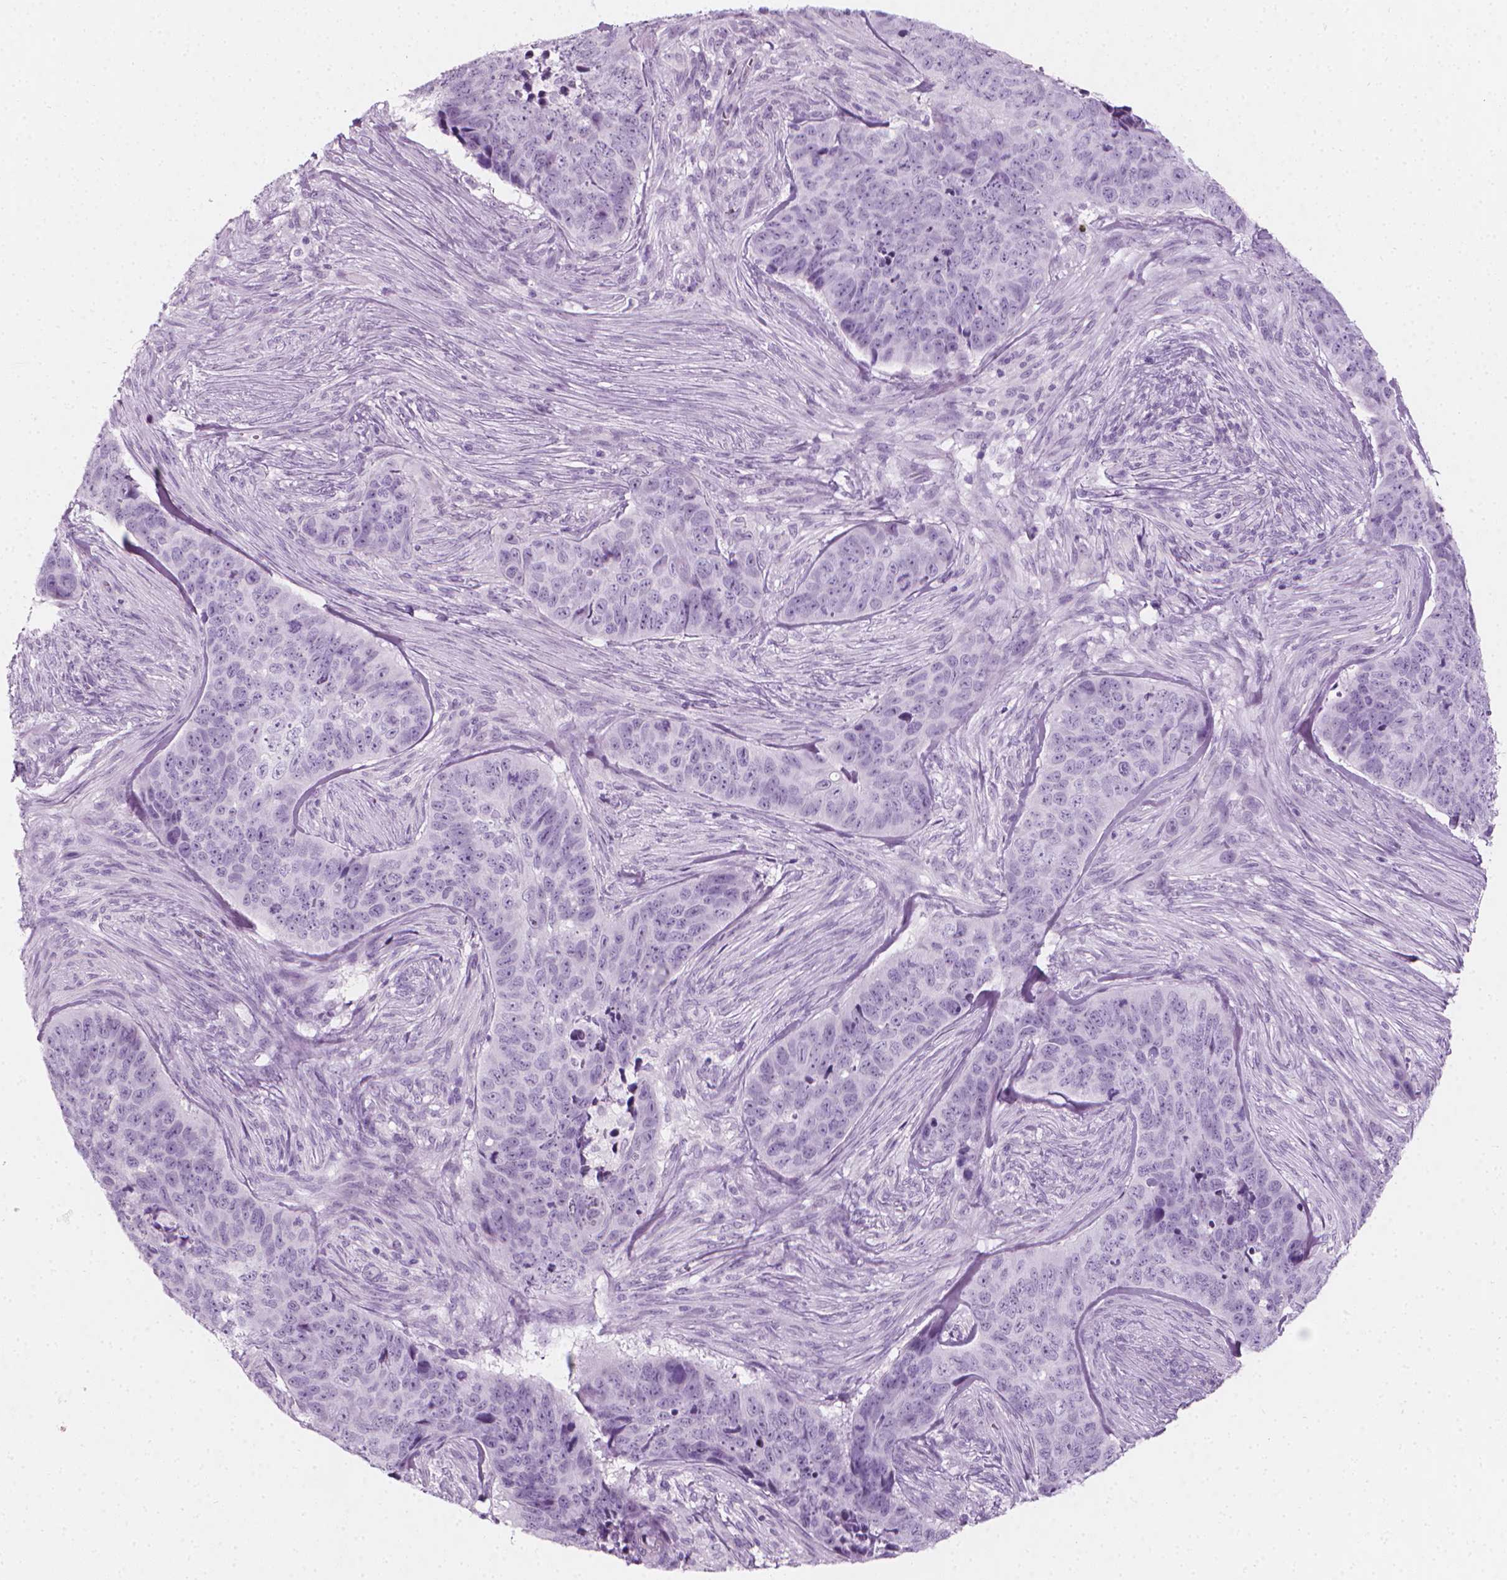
{"staining": {"intensity": "negative", "quantity": "none", "location": "none"}, "tissue": "skin cancer", "cell_type": "Tumor cells", "image_type": "cancer", "snomed": [{"axis": "morphology", "description": "Basal cell carcinoma"}, {"axis": "topography", "description": "Skin"}], "caption": "This is an immunohistochemistry (IHC) image of skin basal cell carcinoma. There is no staining in tumor cells.", "gene": "SCG3", "patient": {"sex": "female", "age": 82}}